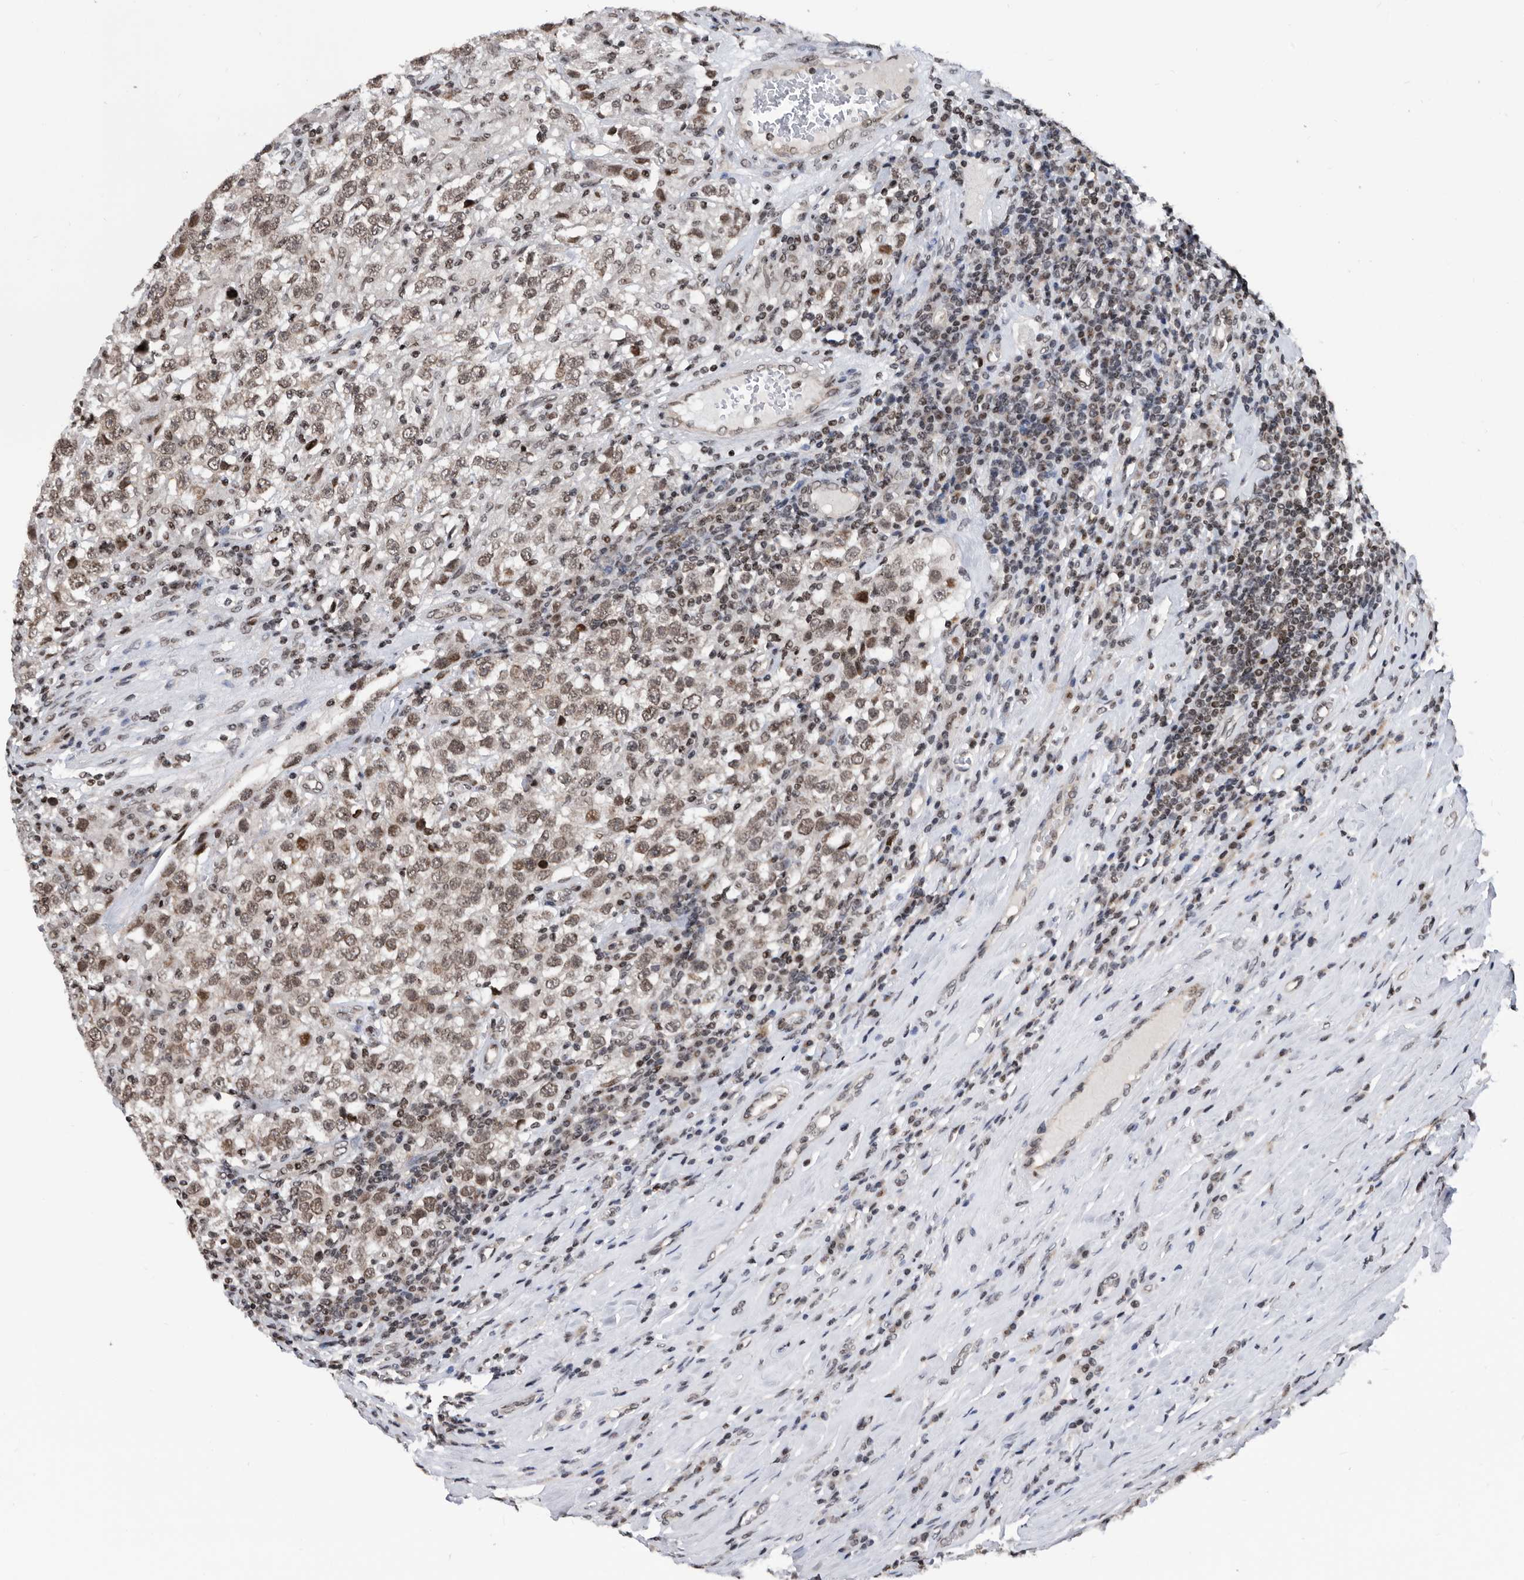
{"staining": {"intensity": "weak", "quantity": ">75%", "location": "nuclear"}, "tissue": "testis cancer", "cell_type": "Tumor cells", "image_type": "cancer", "snomed": [{"axis": "morphology", "description": "Seminoma, NOS"}, {"axis": "topography", "description": "Testis"}], "caption": "About >75% of tumor cells in human testis seminoma show weak nuclear protein staining as visualized by brown immunohistochemical staining.", "gene": "SNRNP48", "patient": {"sex": "male", "age": 41}}